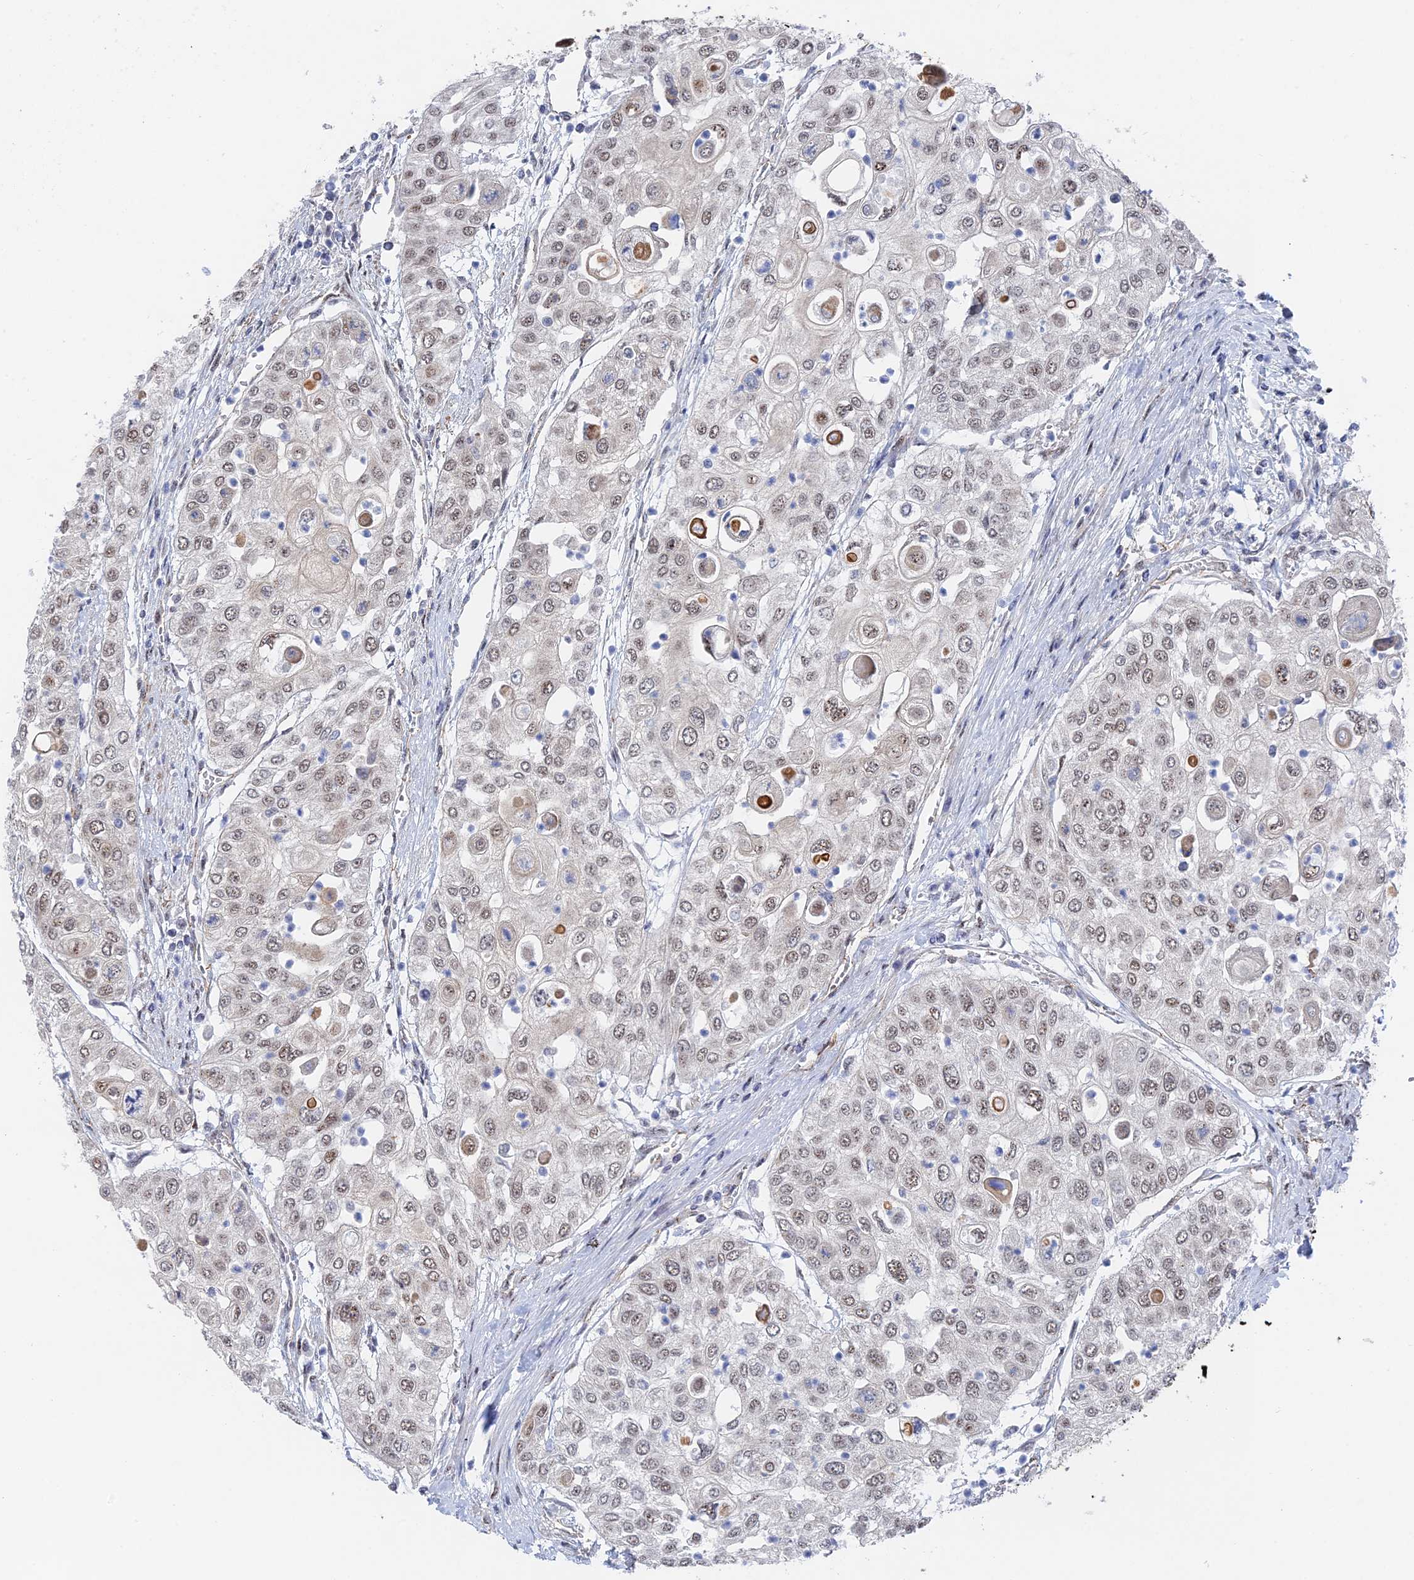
{"staining": {"intensity": "weak", "quantity": ">75%", "location": "nuclear"}, "tissue": "urothelial cancer", "cell_type": "Tumor cells", "image_type": "cancer", "snomed": [{"axis": "morphology", "description": "Urothelial carcinoma, High grade"}, {"axis": "topography", "description": "Urinary bladder"}], "caption": "Urothelial carcinoma (high-grade) tissue exhibits weak nuclear expression in about >75% of tumor cells Nuclei are stained in blue.", "gene": "CFAP92", "patient": {"sex": "female", "age": 79}}